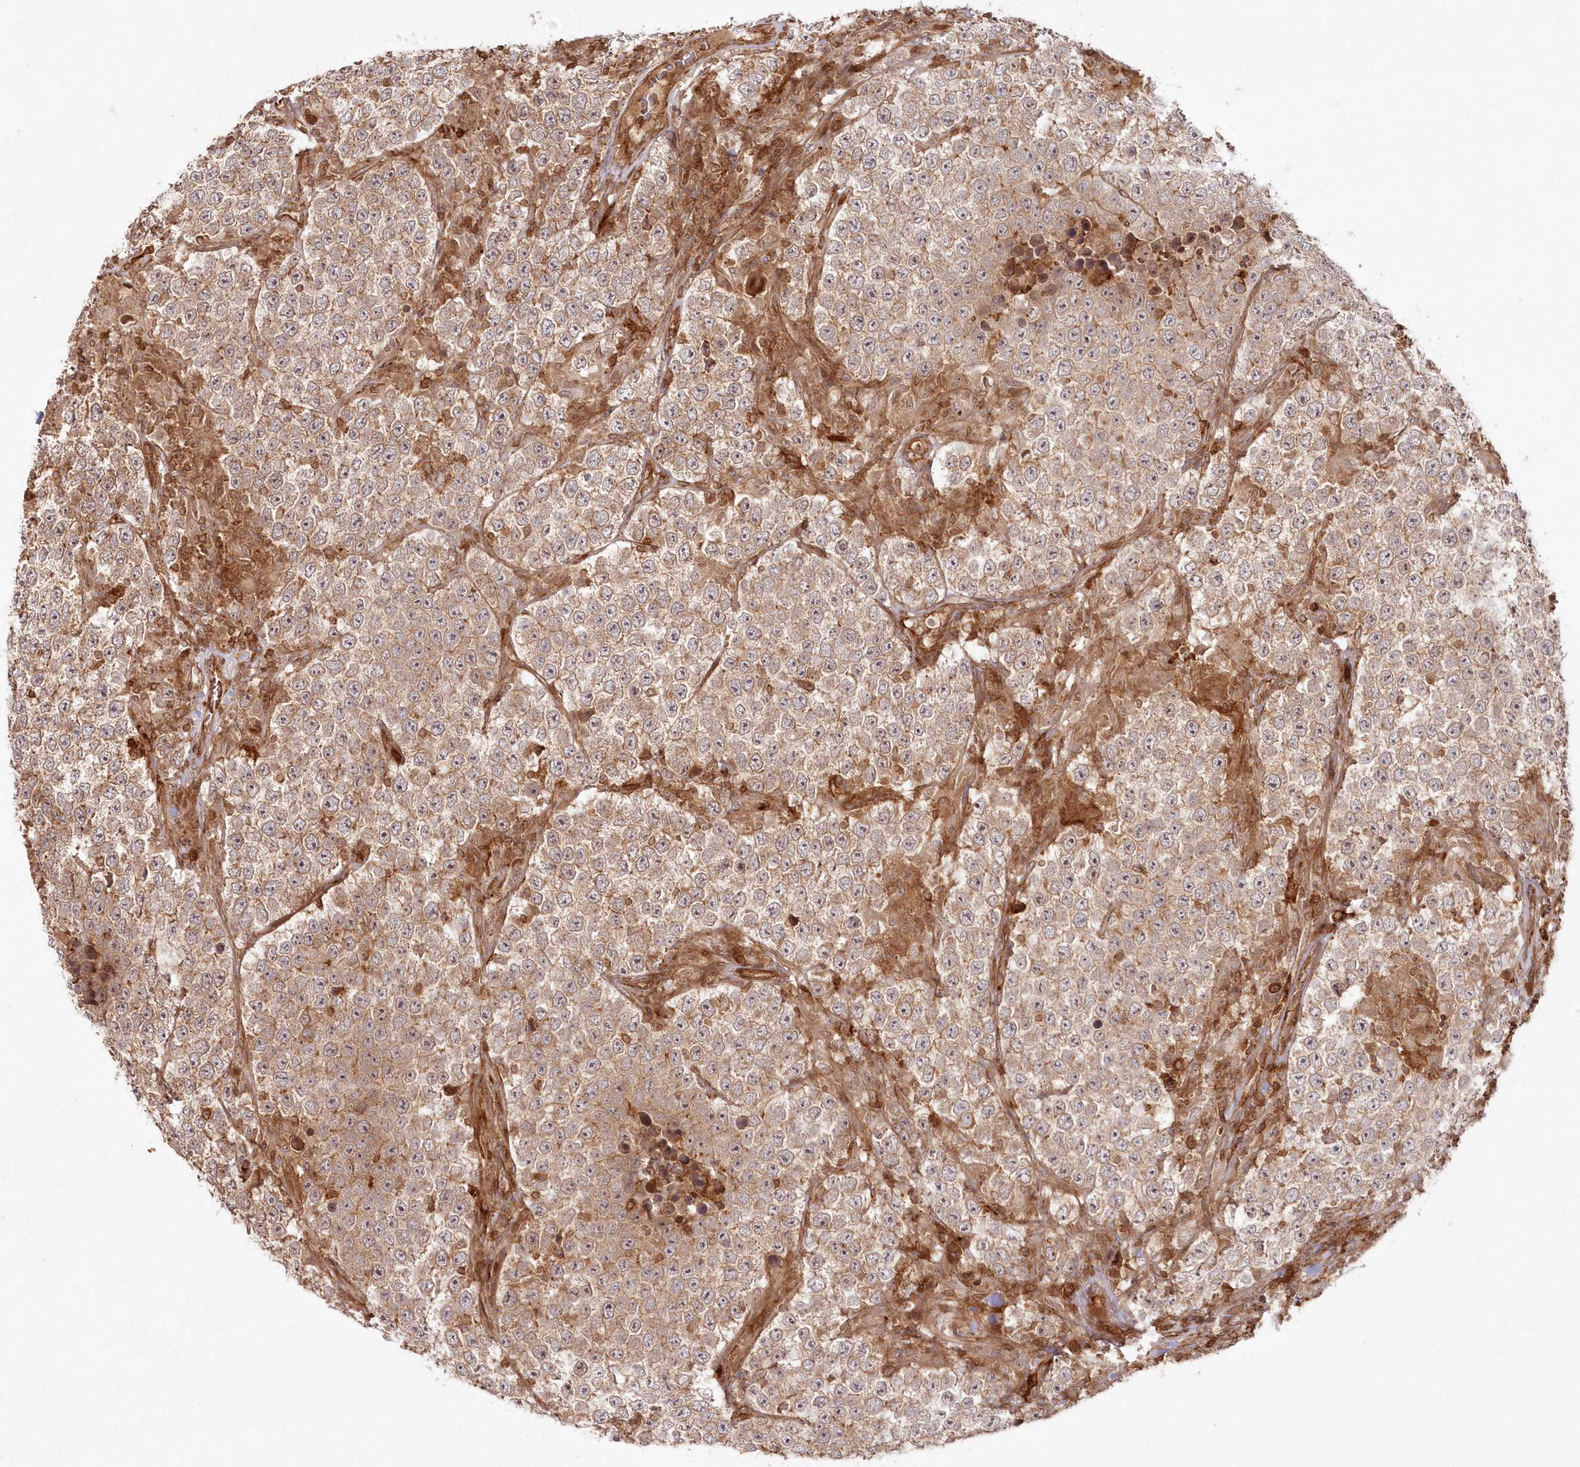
{"staining": {"intensity": "weak", "quantity": ">75%", "location": "cytoplasmic/membranous"}, "tissue": "testis cancer", "cell_type": "Tumor cells", "image_type": "cancer", "snomed": [{"axis": "morphology", "description": "Normal tissue, NOS"}, {"axis": "morphology", "description": "Urothelial carcinoma, High grade"}, {"axis": "morphology", "description": "Seminoma, NOS"}, {"axis": "morphology", "description": "Carcinoma, Embryonal, NOS"}, {"axis": "topography", "description": "Urinary bladder"}, {"axis": "topography", "description": "Testis"}], "caption": "High-grade urothelial carcinoma (testis) tissue shows weak cytoplasmic/membranous positivity in approximately >75% of tumor cells The protein of interest is stained brown, and the nuclei are stained in blue (DAB IHC with brightfield microscopy, high magnification).", "gene": "RGCC", "patient": {"sex": "male", "age": 41}}